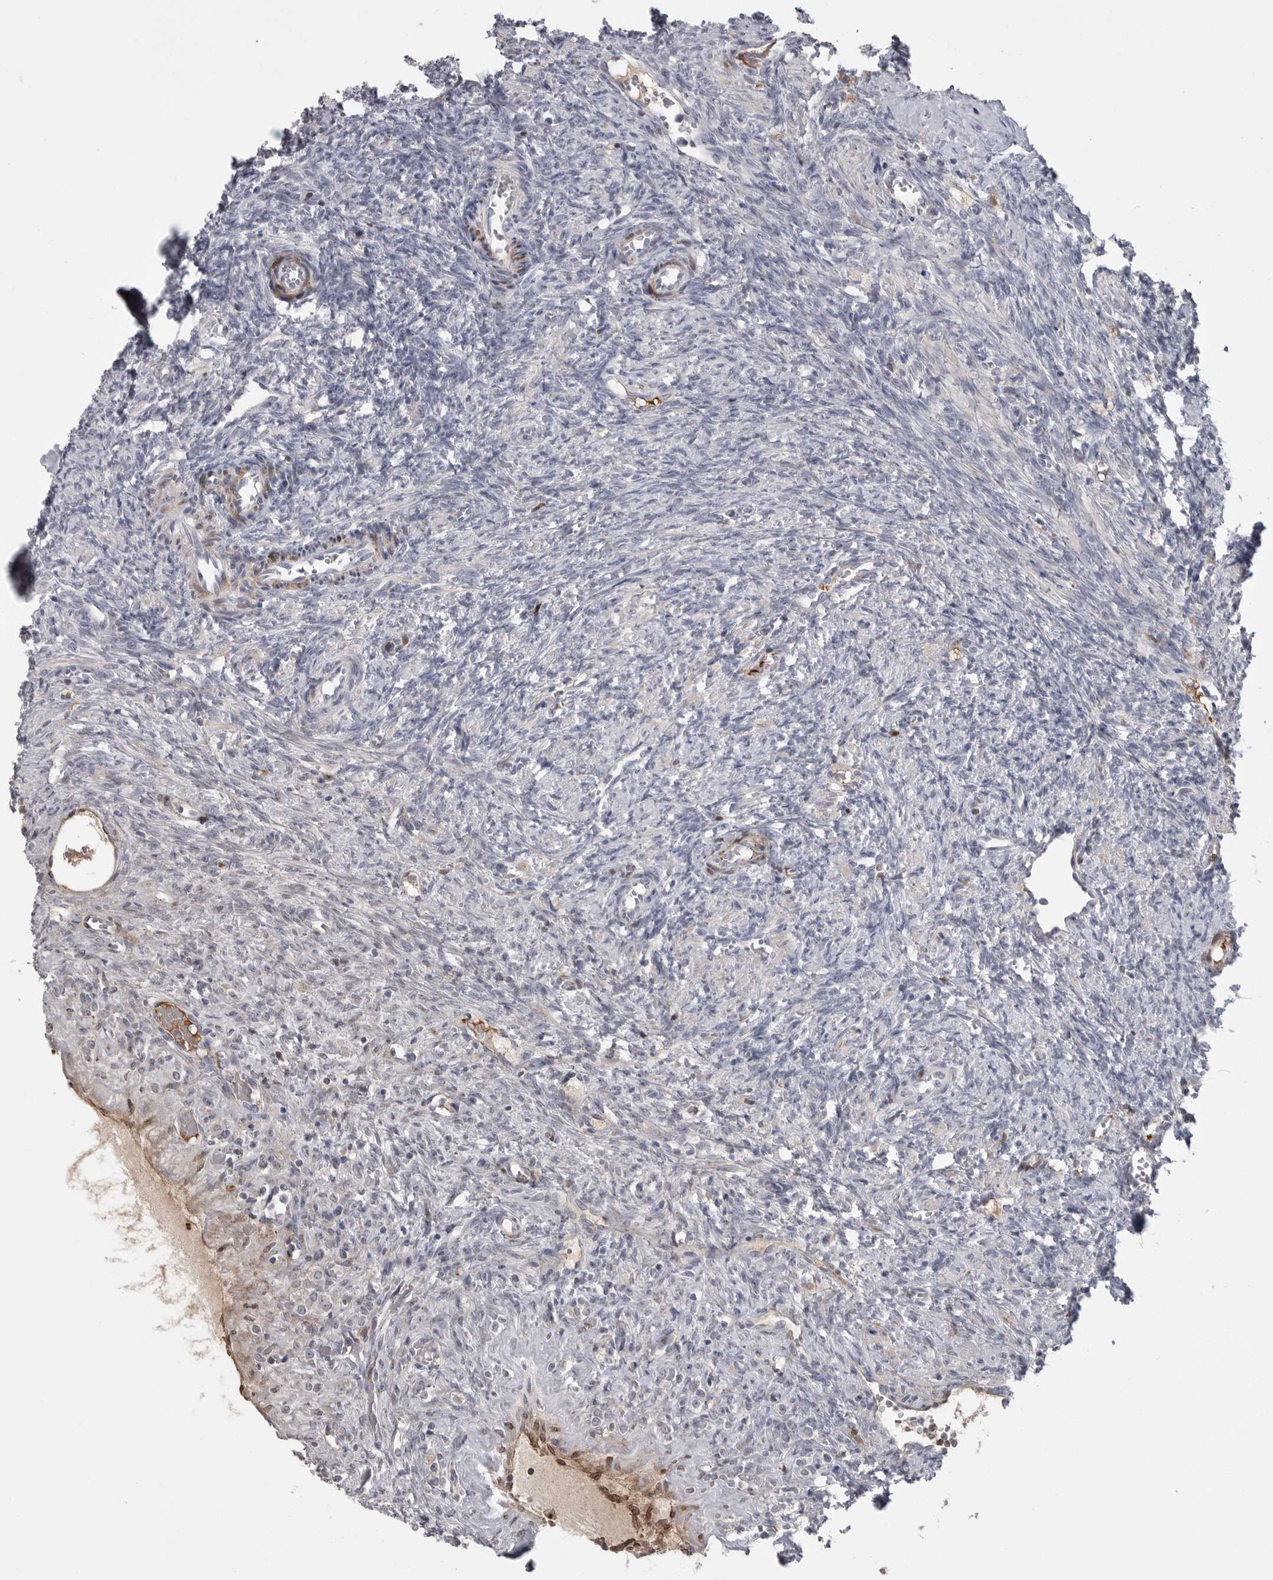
{"staining": {"intensity": "negative", "quantity": "none", "location": "none"}, "tissue": "ovary", "cell_type": "Follicle cells", "image_type": "normal", "snomed": [{"axis": "morphology", "description": "Normal tissue, NOS"}, {"axis": "topography", "description": "Ovary"}], "caption": "Immunohistochemistry (IHC) image of unremarkable ovary: ovary stained with DAB (3,3'-diaminobenzidine) reveals no significant protein staining in follicle cells. The staining was performed using DAB to visualize the protein expression in brown, while the nuclei were stained in blue with hematoxylin (Magnification: 20x).", "gene": "SERPING1", "patient": {"sex": "female", "age": 41}}